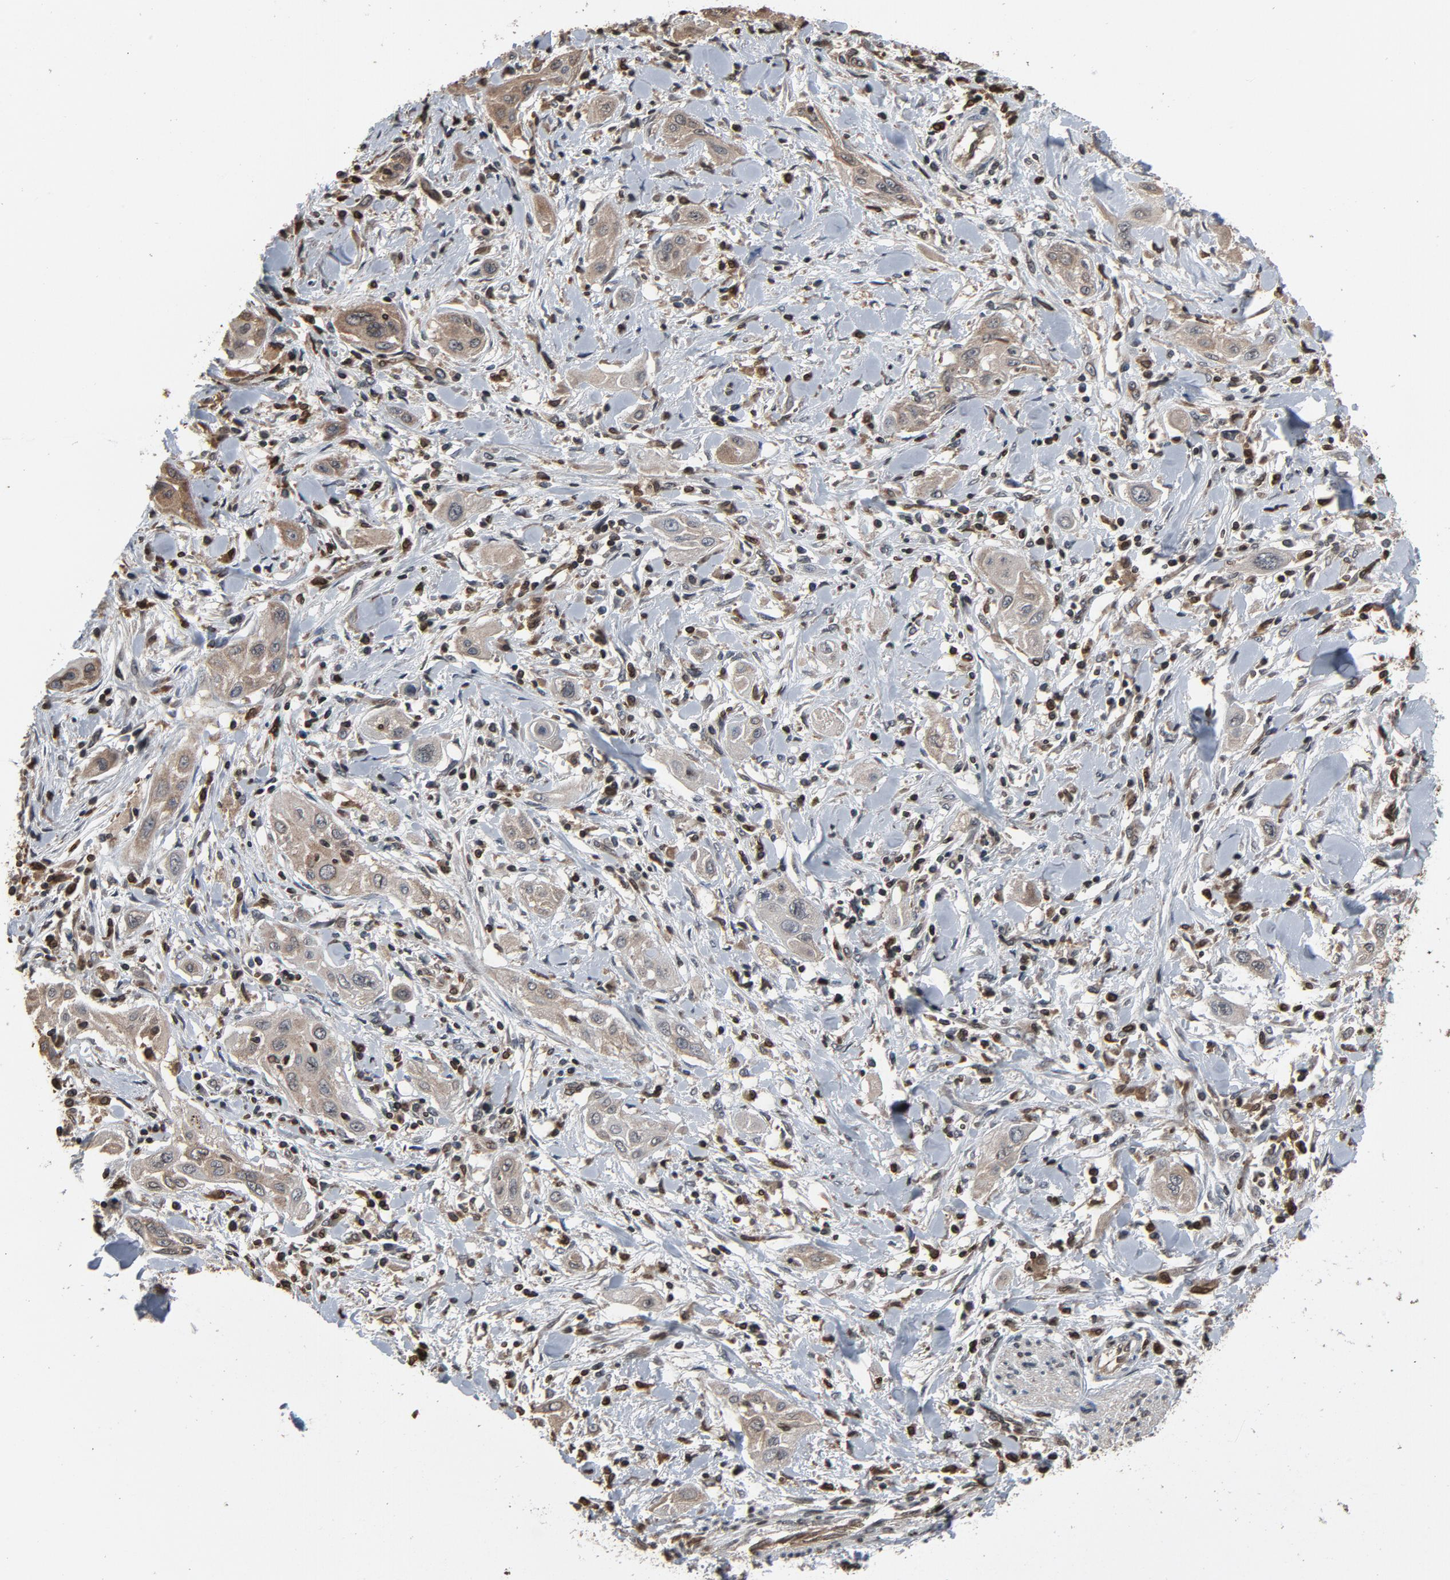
{"staining": {"intensity": "negative", "quantity": "none", "location": "none"}, "tissue": "lung cancer", "cell_type": "Tumor cells", "image_type": "cancer", "snomed": [{"axis": "morphology", "description": "Squamous cell carcinoma, NOS"}, {"axis": "topography", "description": "Lung"}], "caption": "An immunohistochemistry image of lung cancer (squamous cell carcinoma) is shown. There is no staining in tumor cells of lung cancer (squamous cell carcinoma).", "gene": "UBE2D1", "patient": {"sex": "female", "age": 47}}